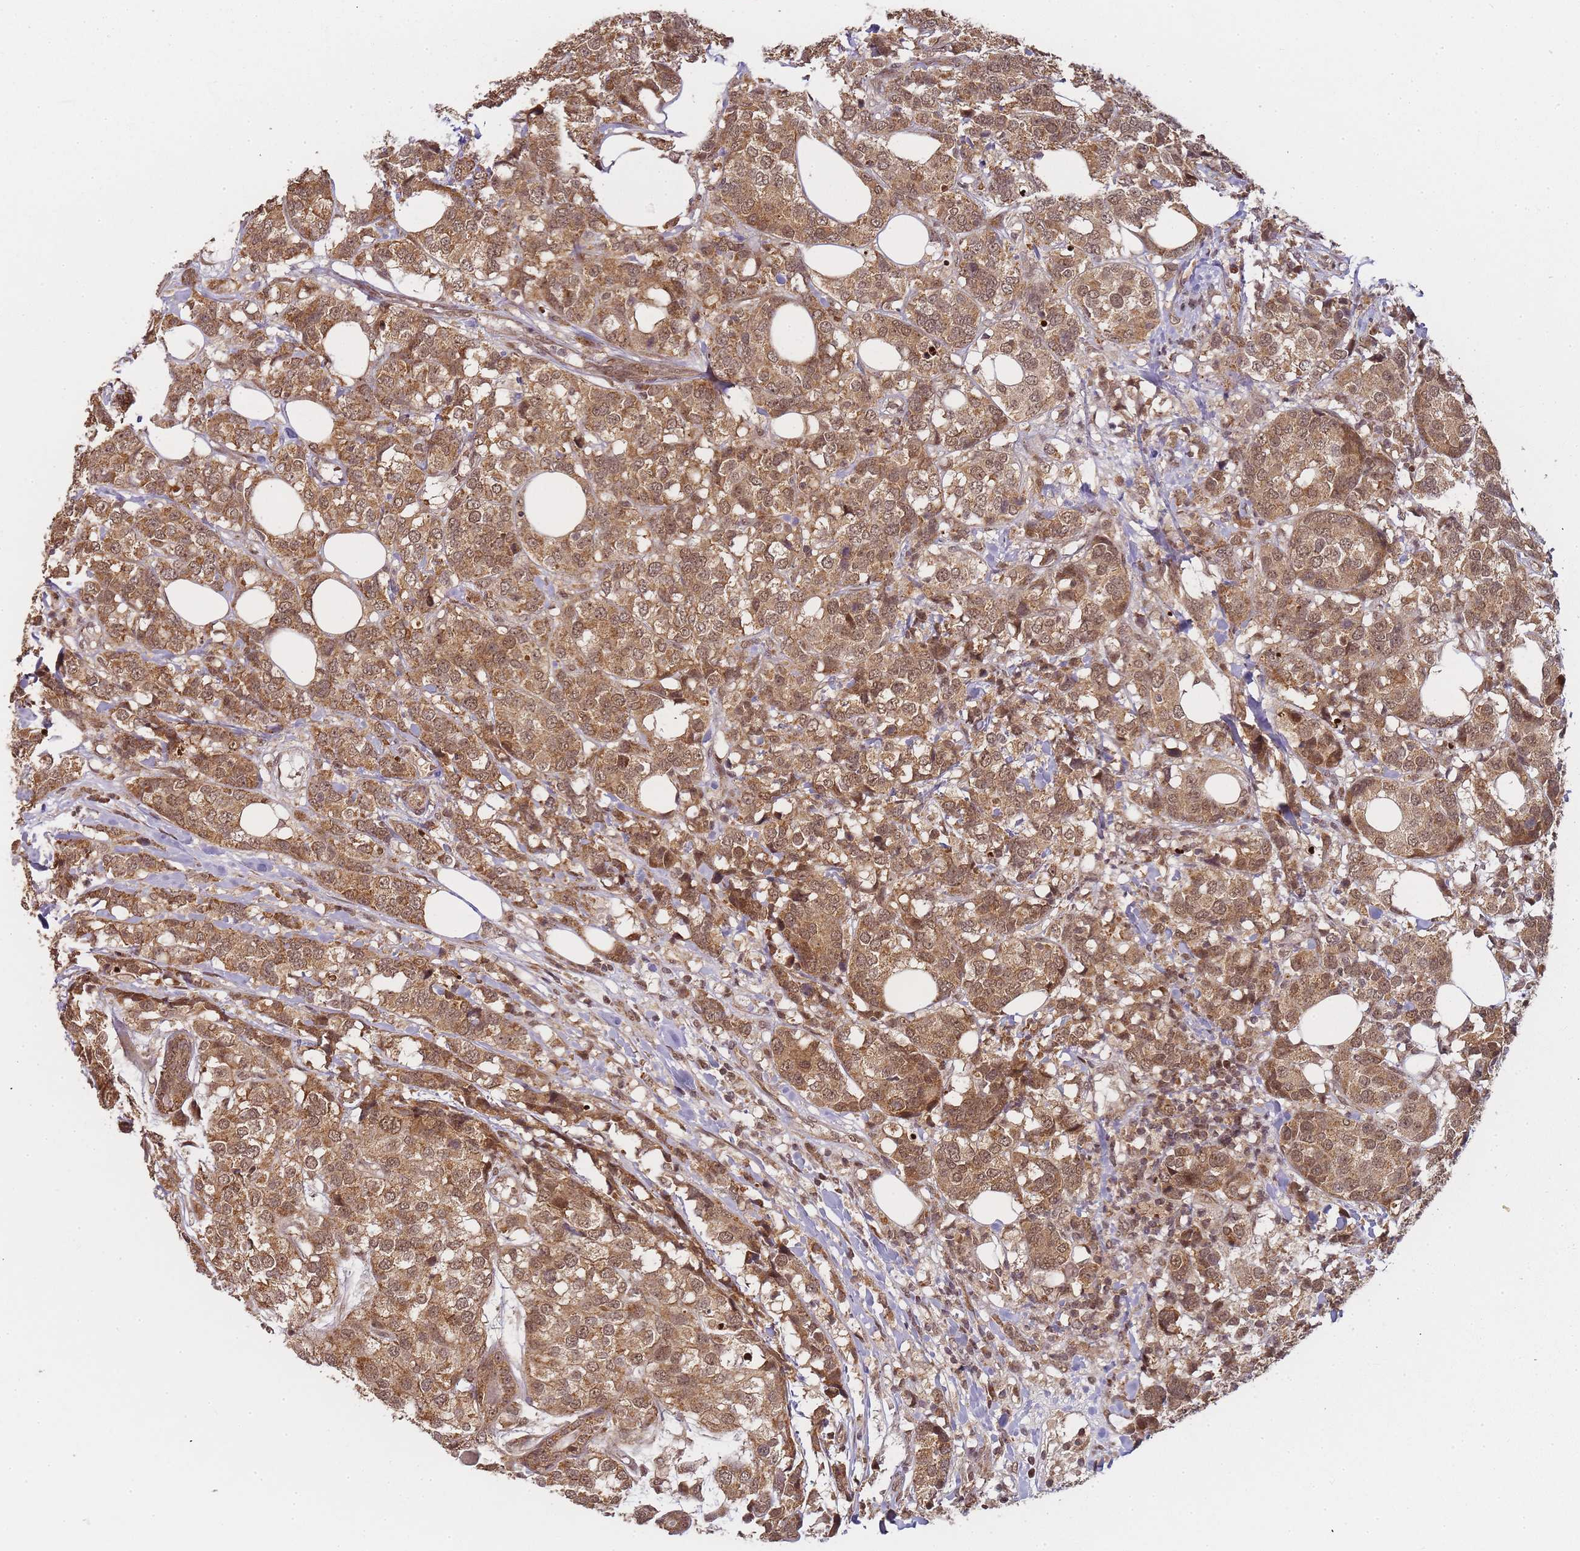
{"staining": {"intensity": "moderate", "quantity": ">75%", "location": "cytoplasmic/membranous,nuclear"}, "tissue": "breast cancer", "cell_type": "Tumor cells", "image_type": "cancer", "snomed": [{"axis": "morphology", "description": "Lobular carcinoma"}, {"axis": "topography", "description": "Breast"}], "caption": "This image shows immunohistochemistry (IHC) staining of breast lobular carcinoma, with medium moderate cytoplasmic/membranous and nuclear staining in about >75% of tumor cells.", "gene": "ZNF497", "patient": {"sex": "female", "age": 59}}